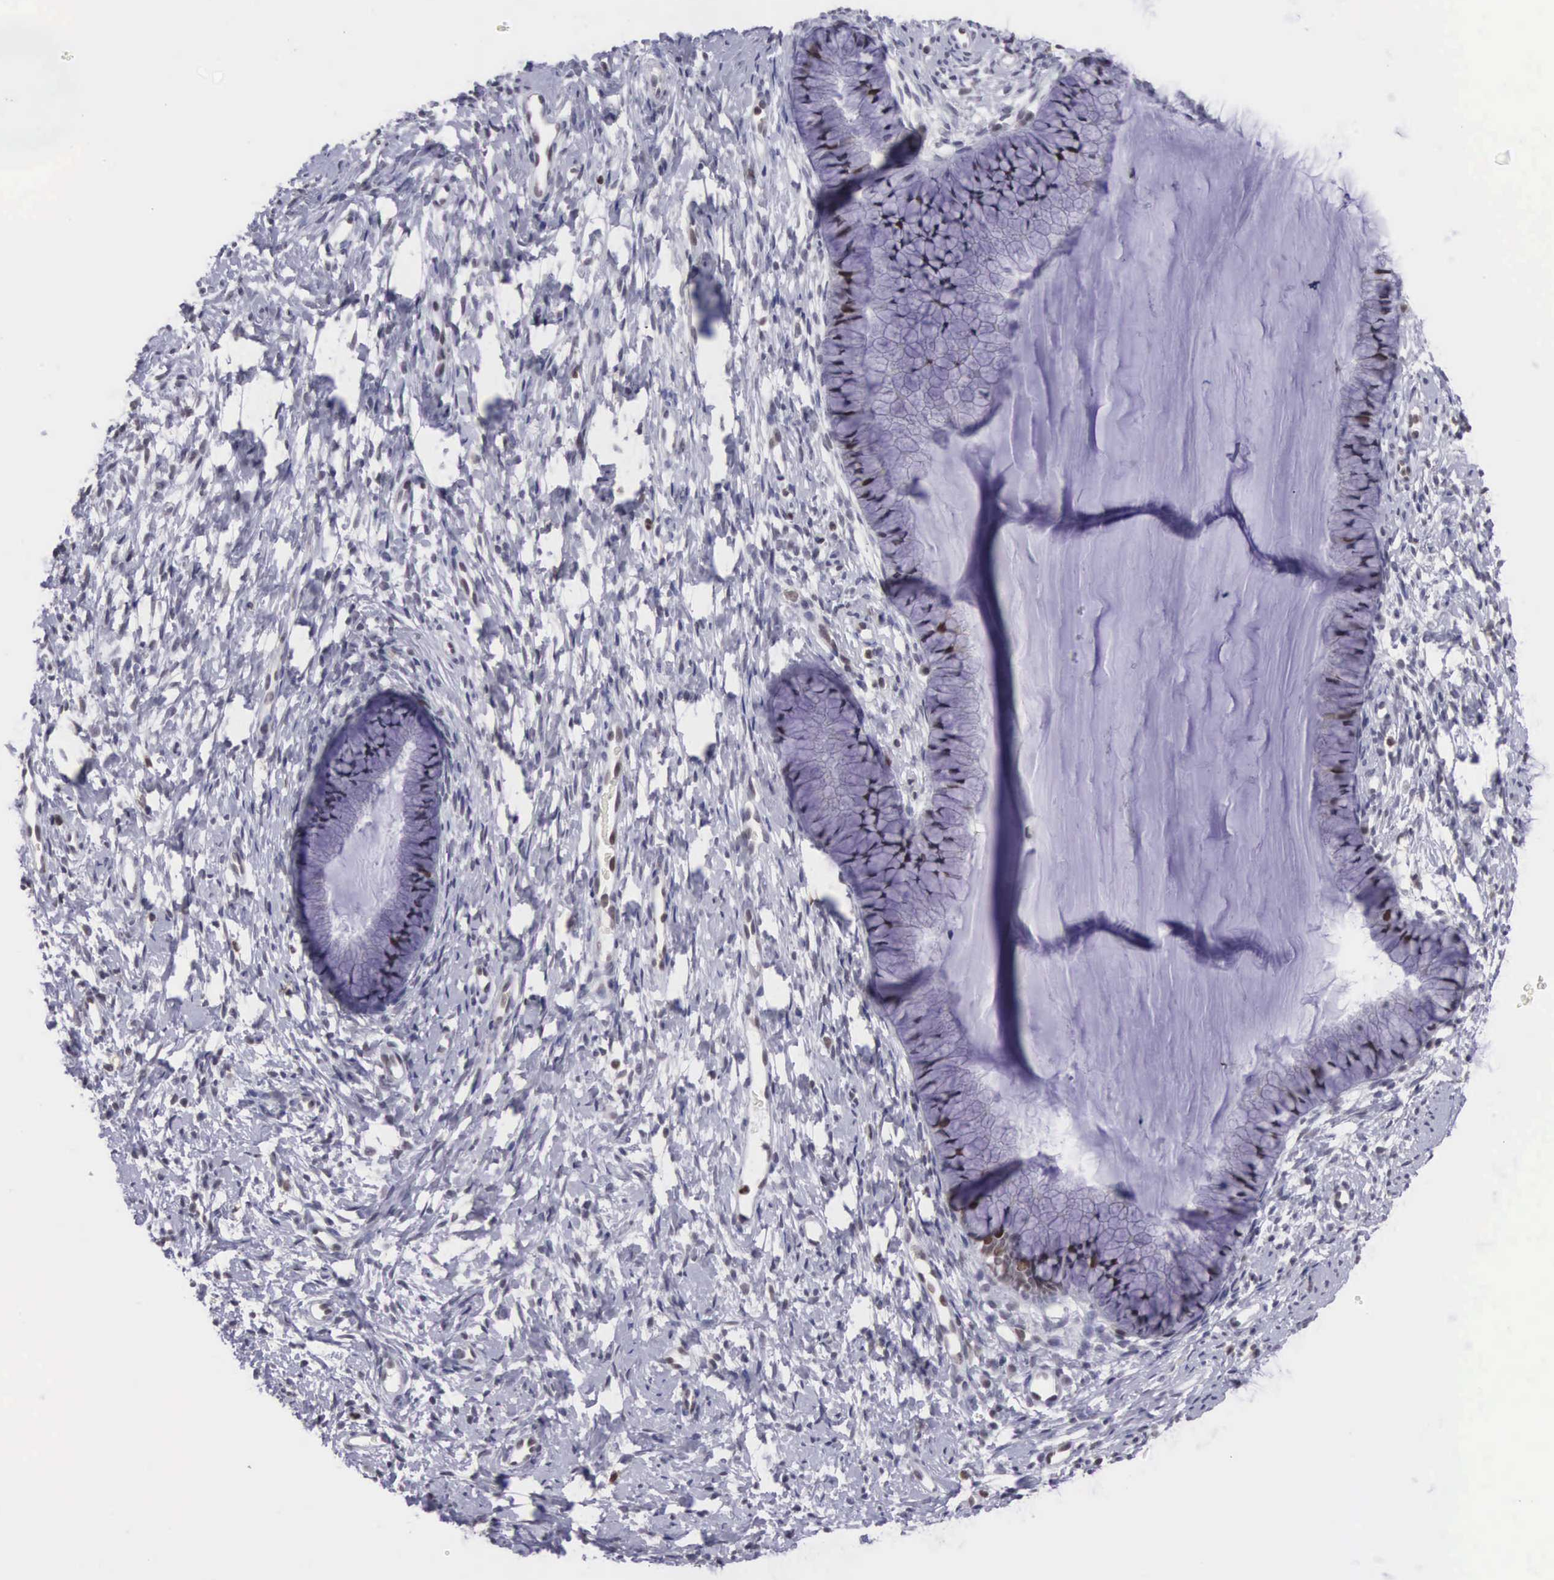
{"staining": {"intensity": "moderate", "quantity": "25%-75%", "location": "nuclear"}, "tissue": "cervix", "cell_type": "Glandular cells", "image_type": "normal", "snomed": [{"axis": "morphology", "description": "Normal tissue, NOS"}, {"axis": "topography", "description": "Cervix"}], "caption": "Glandular cells reveal medium levels of moderate nuclear expression in approximately 25%-75% of cells in normal human cervix.", "gene": "VRK1", "patient": {"sex": "female", "age": 82}}